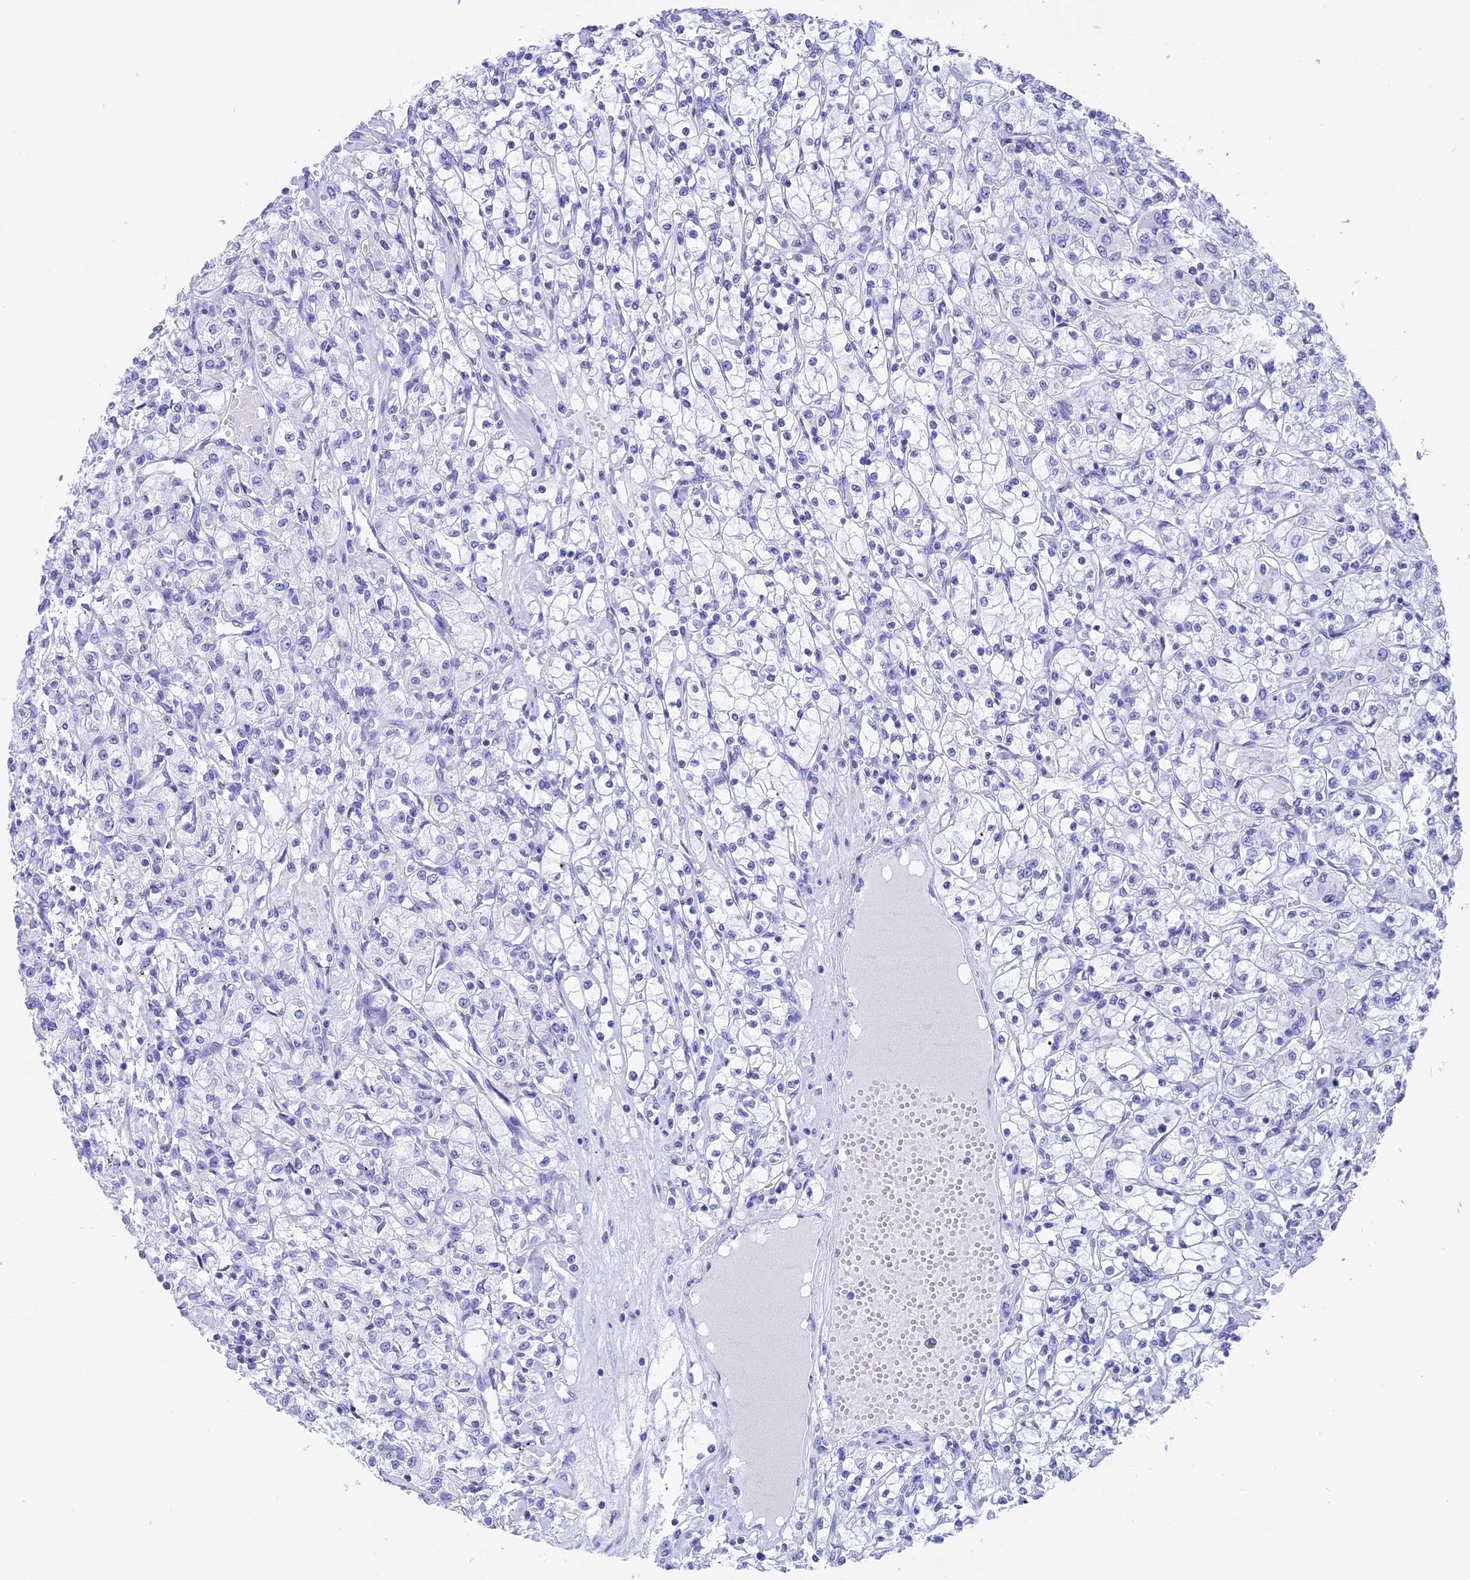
{"staining": {"intensity": "negative", "quantity": "none", "location": "none"}, "tissue": "renal cancer", "cell_type": "Tumor cells", "image_type": "cancer", "snomed": [{"axis": "morphology", "description": "Adenocarcinoma, NOS"}, {"axis": "topography", "description": "Kidney"}], "caption": "This micrograph is of adenocarcinoma (renal) stained with immunohistochemistry to label a protein in brown with the nuclei are counter-stained blue. There is no staining in tumor cells.", "gene": "ISCA1", "patient": {"sex": "female", "age": 59}}